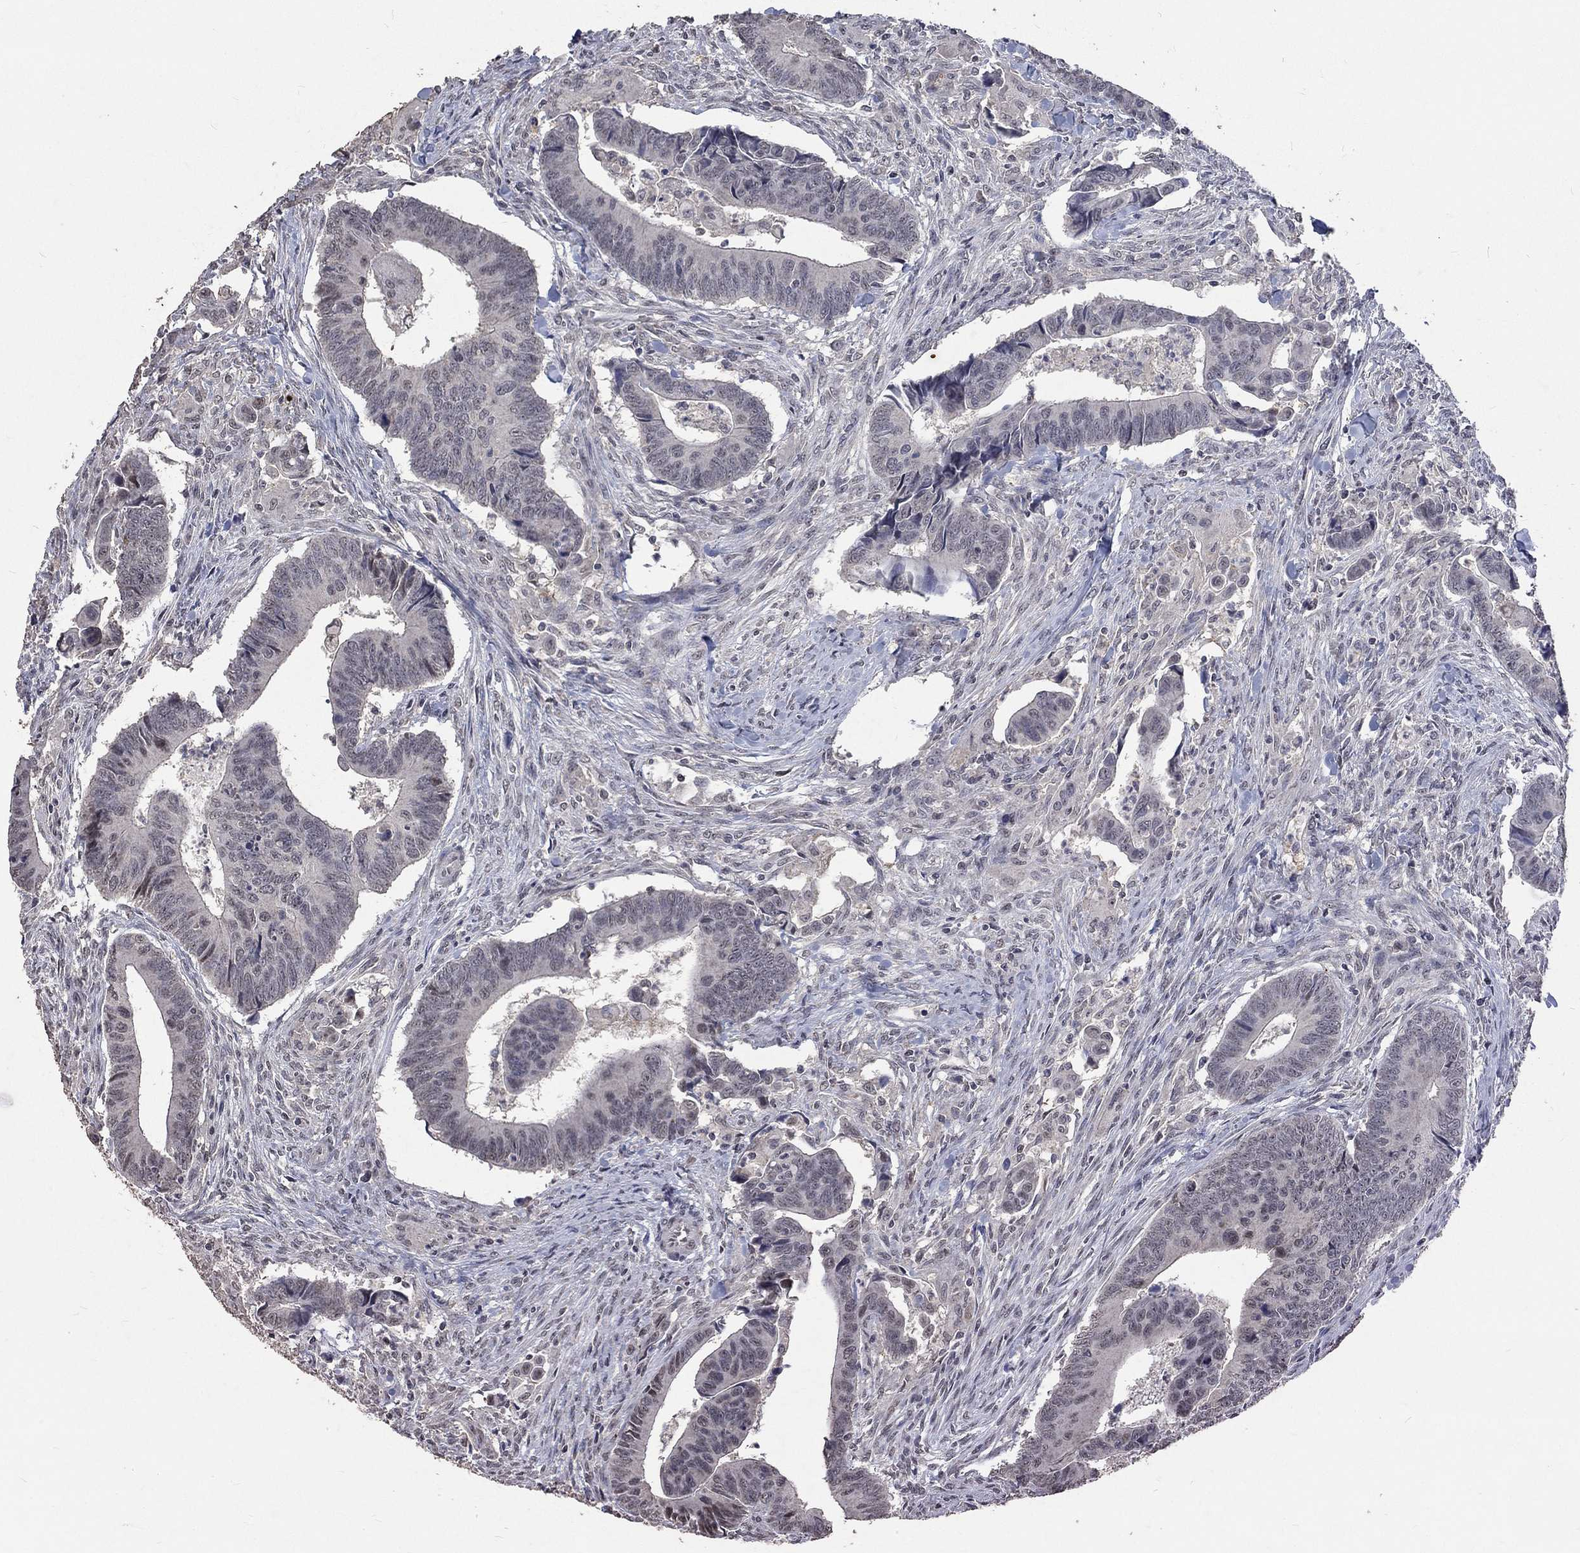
{"staining": {"intensity": "negative", "quantity": "none", "location": "none"}, "tissue": "colorectal cancer", "cell_type": "Tumor cells", "image_type": "cancer", "snomed": [{"axis": "morphology", "description": "Adenocarcinoma, NOS"}, {"axis": "topography", "description": "Rectum"}], "caption": "Tumor cells are negative for brown protein staining in colorectal adenocarcinoma.", "gene": "SPATA33", "patient": {"sex": "male", "age": 67}}